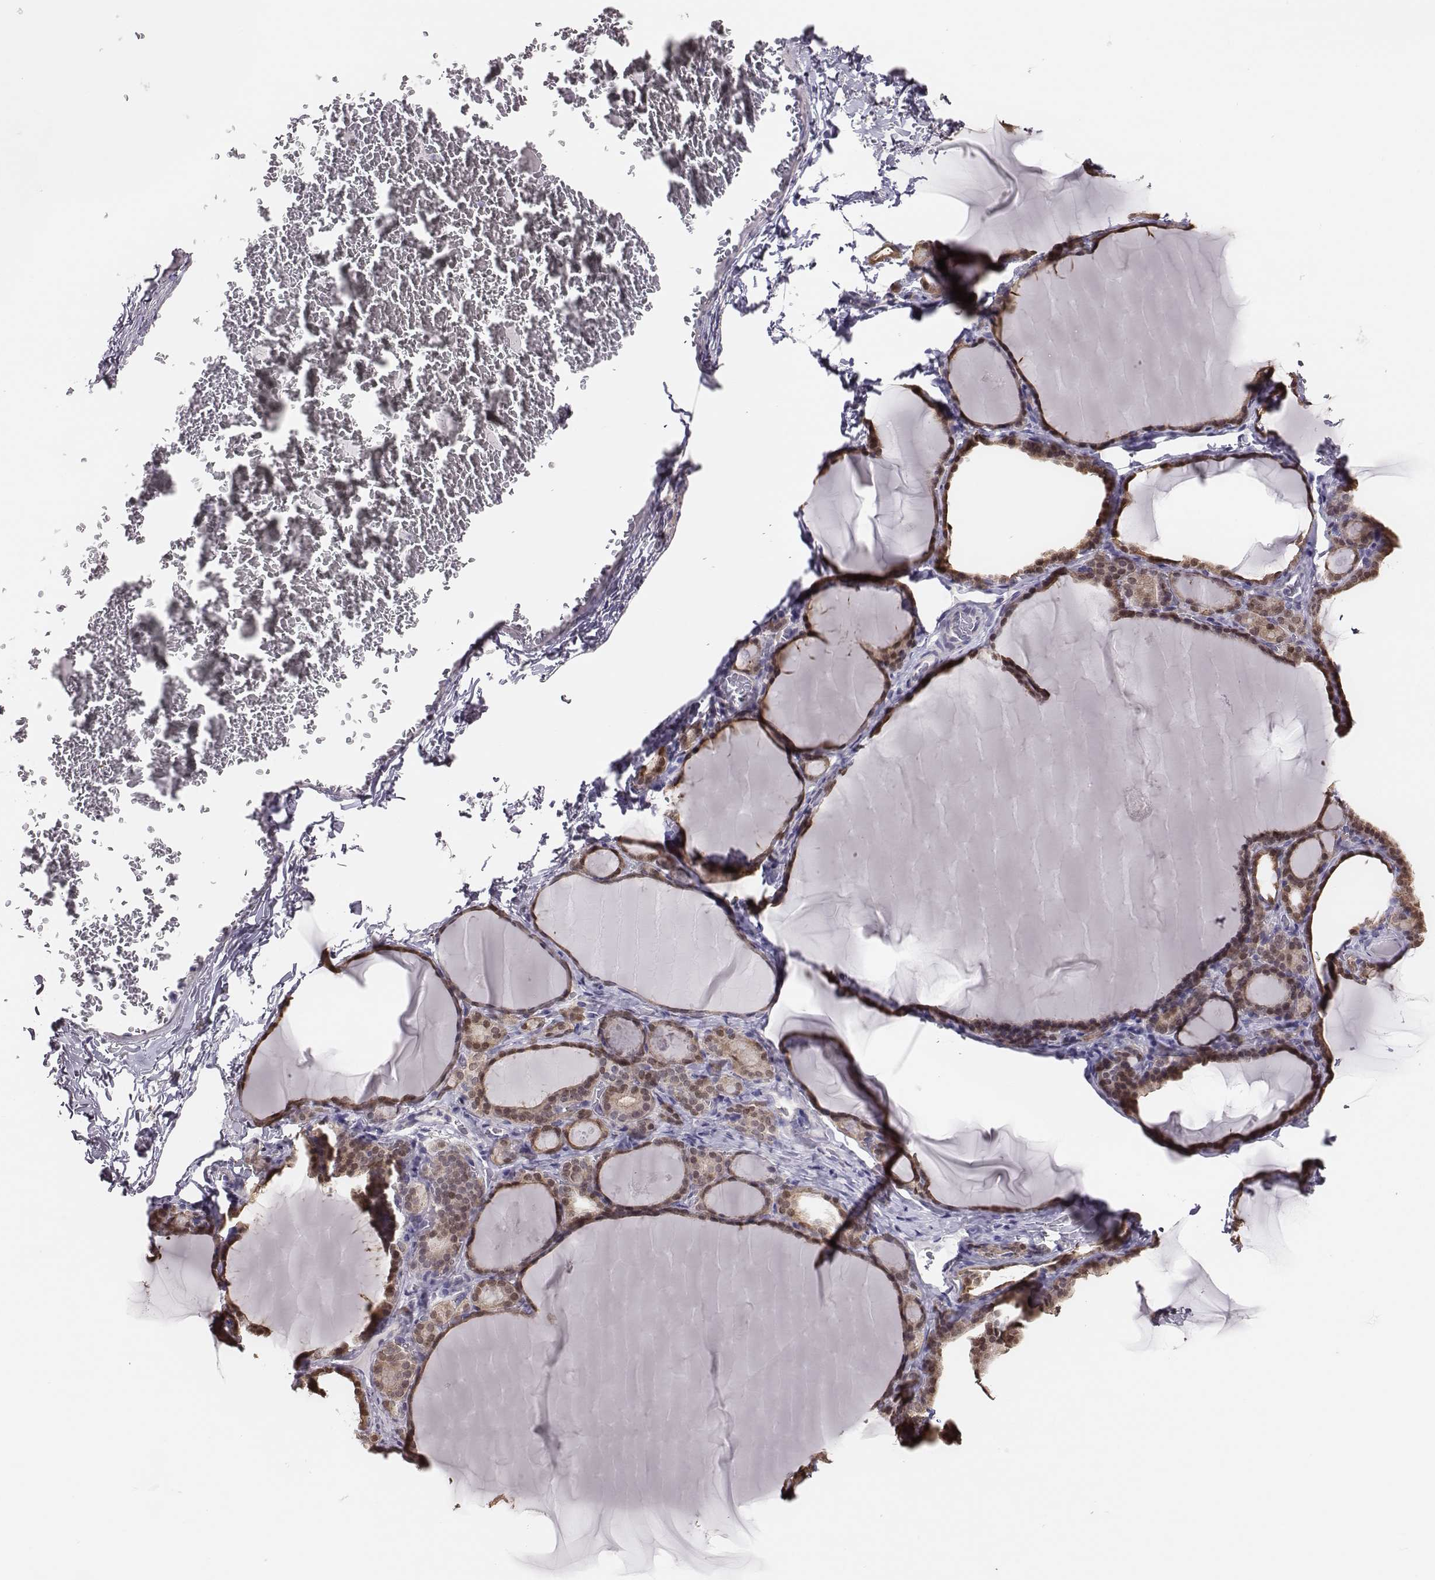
{"staining": {"intensity": "strong", "quantity": ">75%", "location": "nuclear"}, "tissue": "thyroid gland", "cell_type": "Glandular cells", "image_type": "normal", "snomed": [{"axis": "morphology", "description": "Normal tissue, NOS"}, {"axis": "morphology", "description": "Hyperplasia, NOS"}, {"axis": "topography", "description": "Thyroid gland"}], "caption": "Thyroid gland stained for a protein (brown) shows strong nuclear positive staining in approximately >75% of glandular cells.", "gene": "SCML2", "patient": {"sex": "female", "age": 27}}